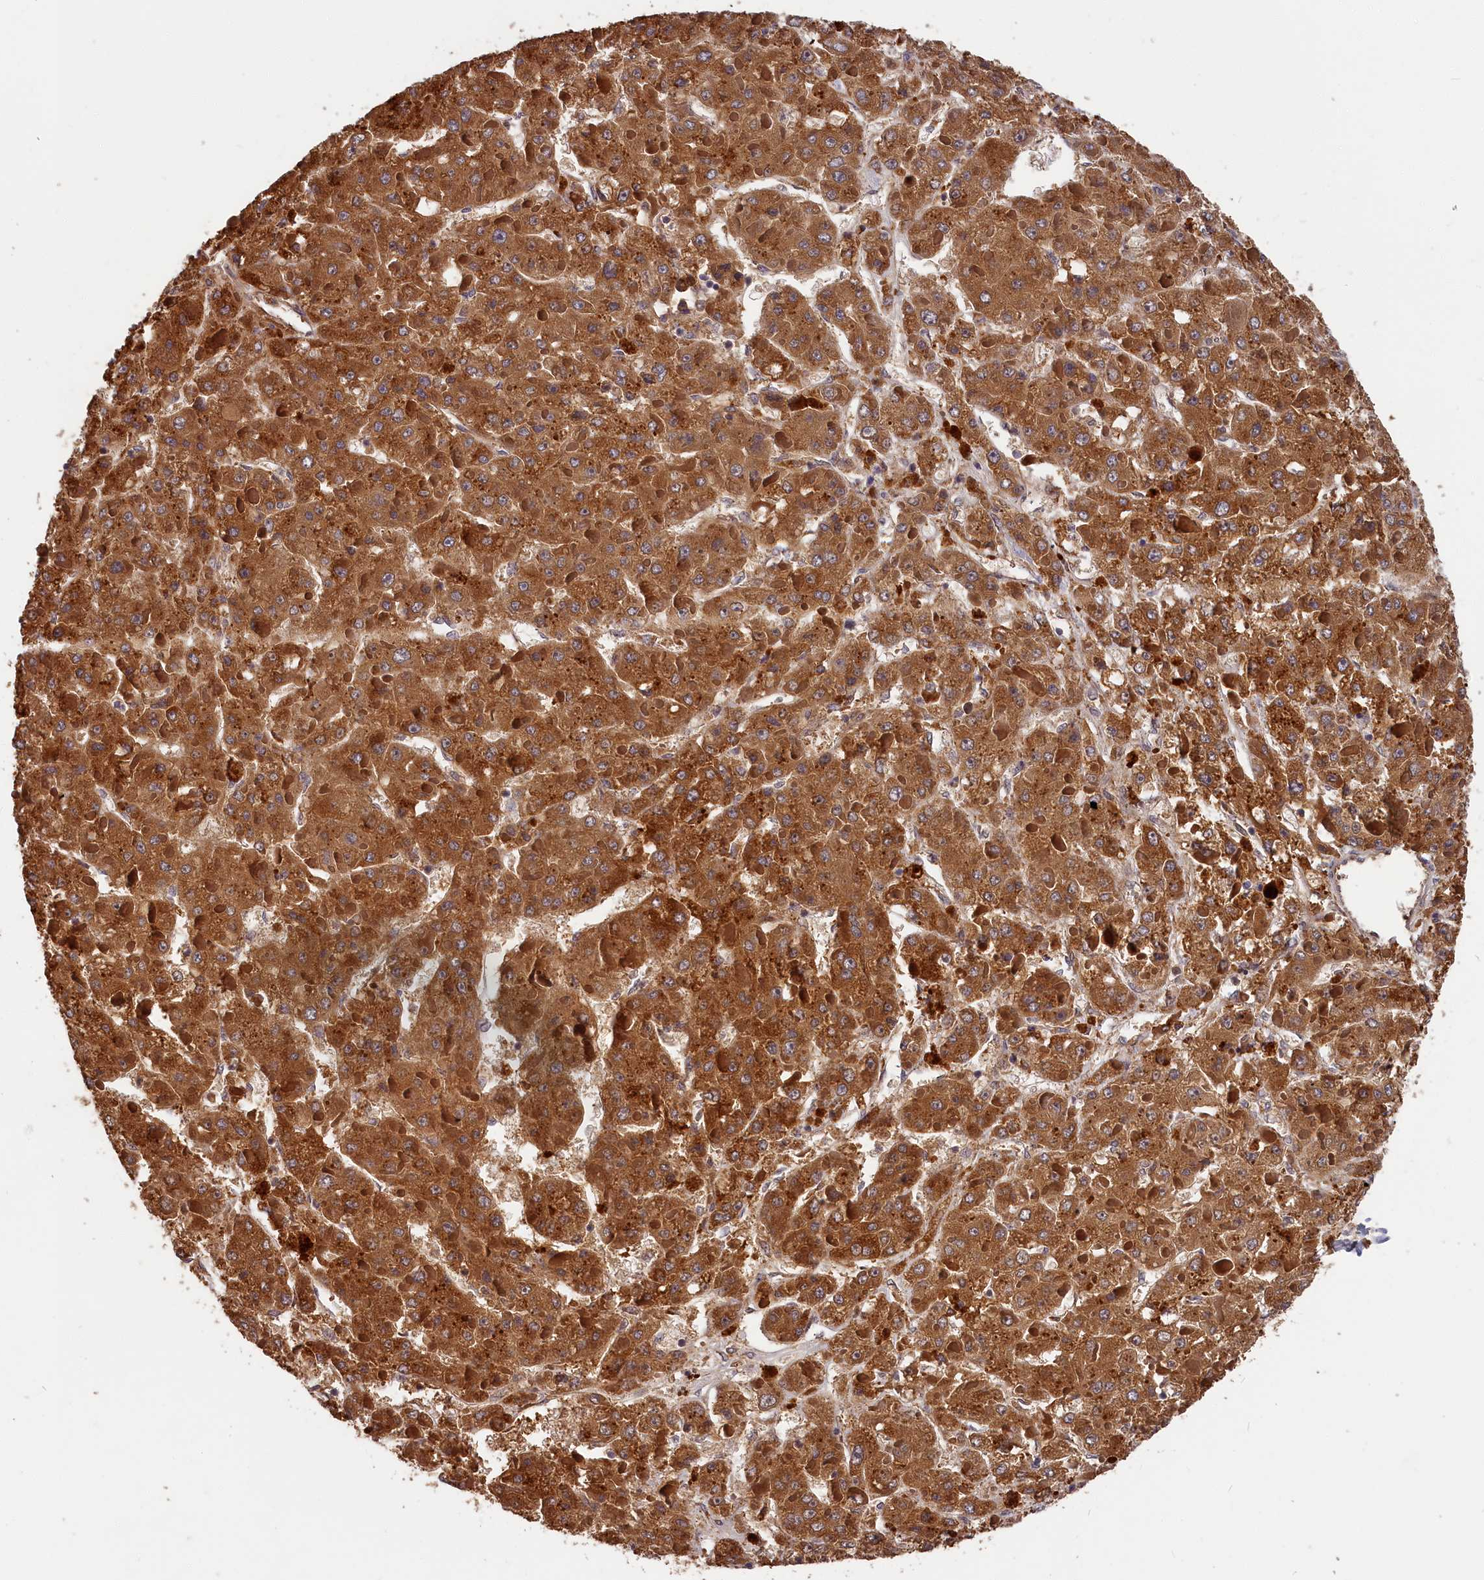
{"staining": {"intensity": "strong", "quantity": ">75%", "location": "cytoplasmic/membranous"}, "tissue": "liver cancer", "cell_type": "Tumor cells", "image_type": "cancer", "snomed": [{"axis": "morphology", "description": "Carcinoma, Hepatocellular, NOS"}, {"axis": "topography", "description": "Liver"}], "caption": "Approximately >75% of tumor cells in hepatocellular carcinoma (liver) show strong cytoplasmic/membranous protein positivity as visualized by brown immunohistochemical staining.", "gene": "ITIH1", "patient": {"sex": "female", "age": 73}}